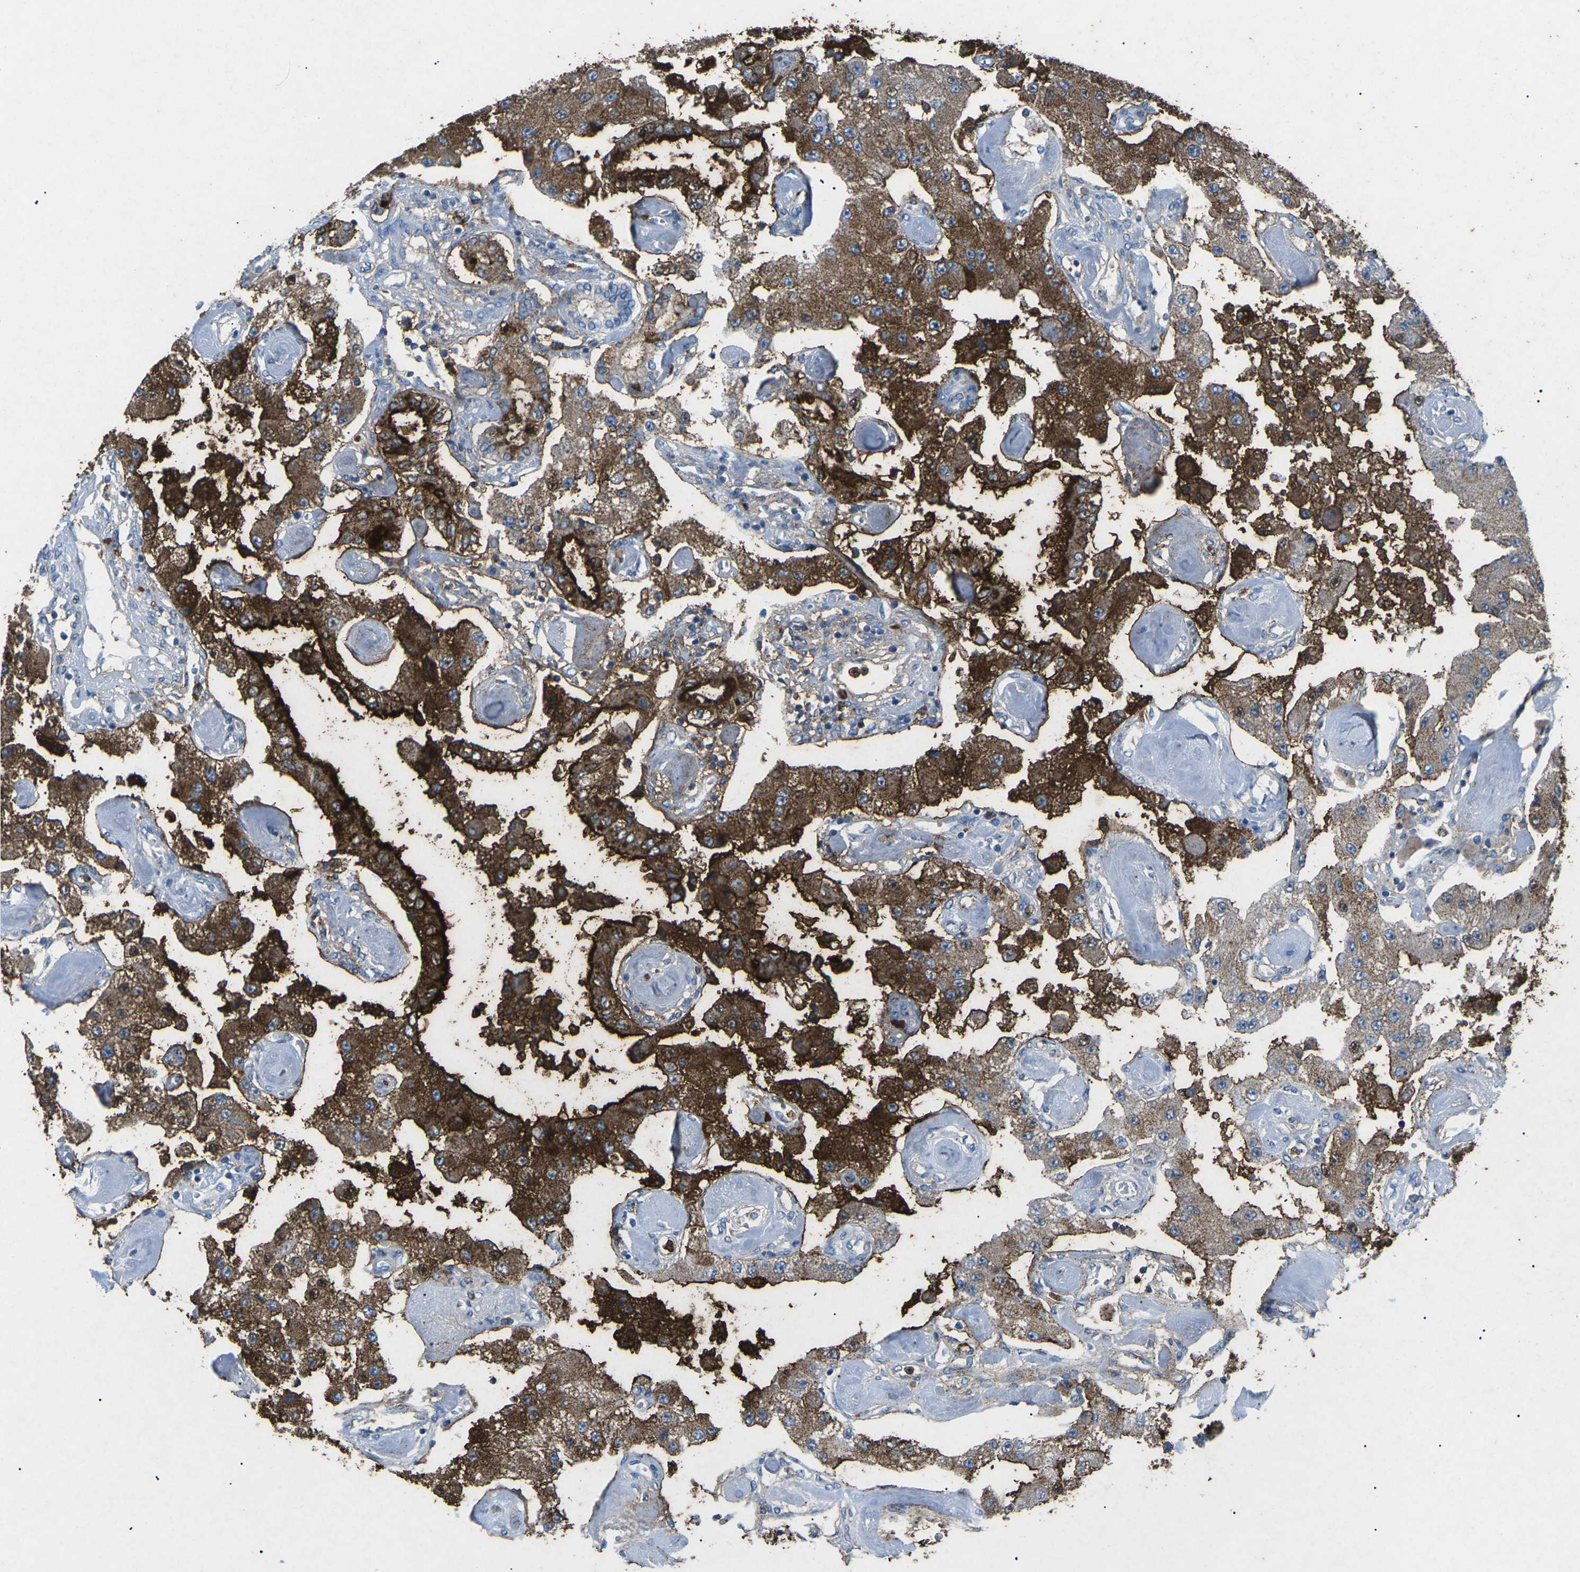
{"staining": {"intensity": "strong", "quantity": "25%-75%", "location": "cytoplasmic/membranous"}, "tissue": "carcinoid", "cell_type": "Tumor cells", "image_type": "cancer", "snomed": [{"axis": "morphology", "description": "Carcinoid, malignant, NOS"}, {"axis": "topography", "description": "Pancreas"}], "caption": "Immunohistochemistry photomicrograph of neoplastic tissue: malignant carcinoid stained using immunohistochemistry reveals high levels of strong protein expression localized specifically in the cytoplasmic/membranous of tumor cells, appearing as a cytoplasmic/membranous brown color.", "gene": "CTAGE1", "patient": {"sex": "male", "age": 41}}